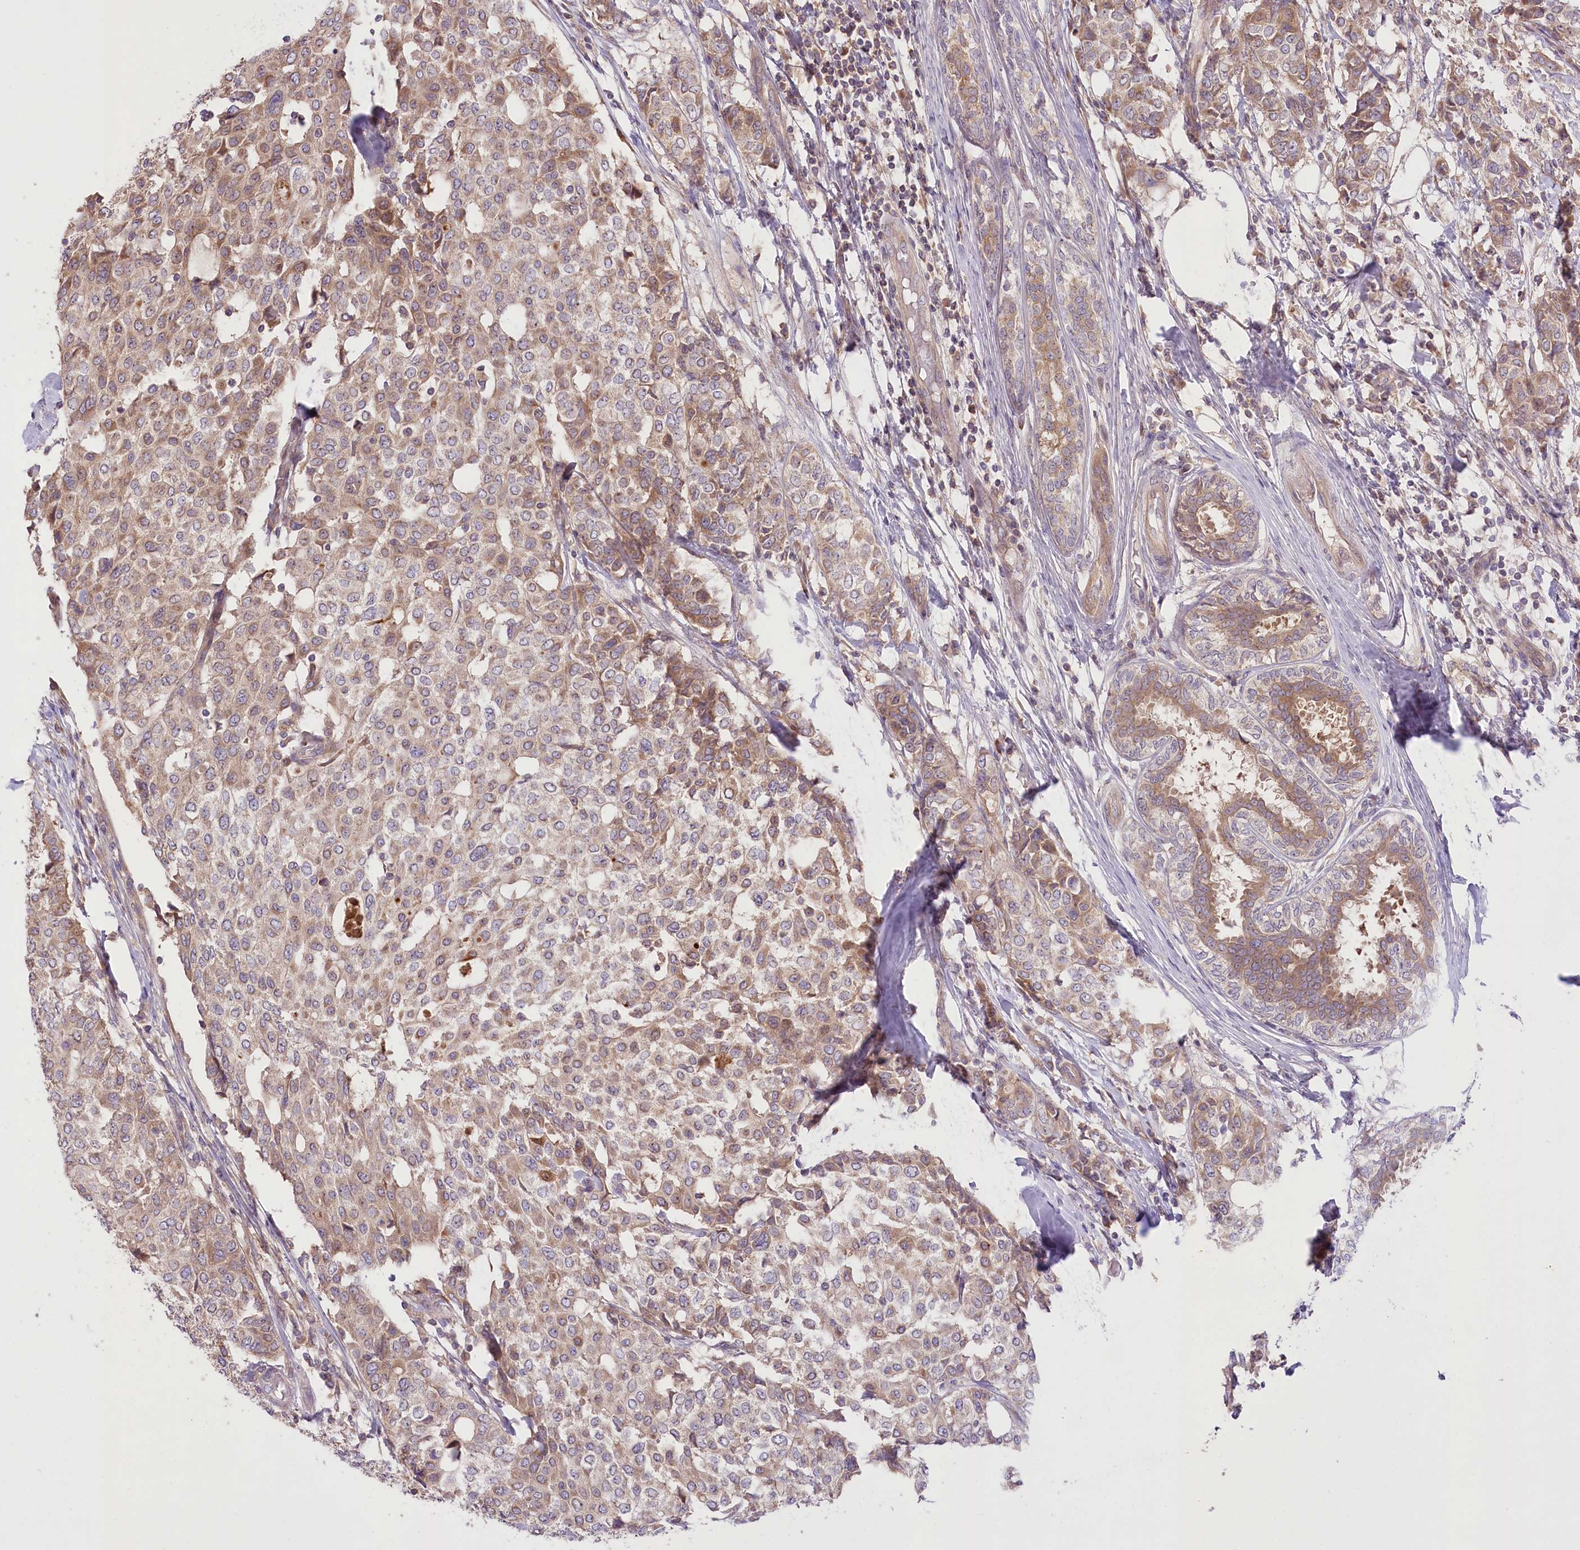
{"staining": {"intensity": "moderate", "quantity": "25%-75%", "location": "cytoplasmic/membranous"}, "tissue": "breast cancer", "cell_type": "Tumor cells", "image_type": "cancer", "snomed": [{"axis": "morphology", "description": "Lobular carcinoma"}, {"axis": "topography", "description": "Breast"}], "caption": "Moderate cytoplasmic/membranous expression is present in approximately 25%-75% of tumor cells in breast cancer.", "gene": "PBLD", "patient": {"sex": "female", "age": 51}}